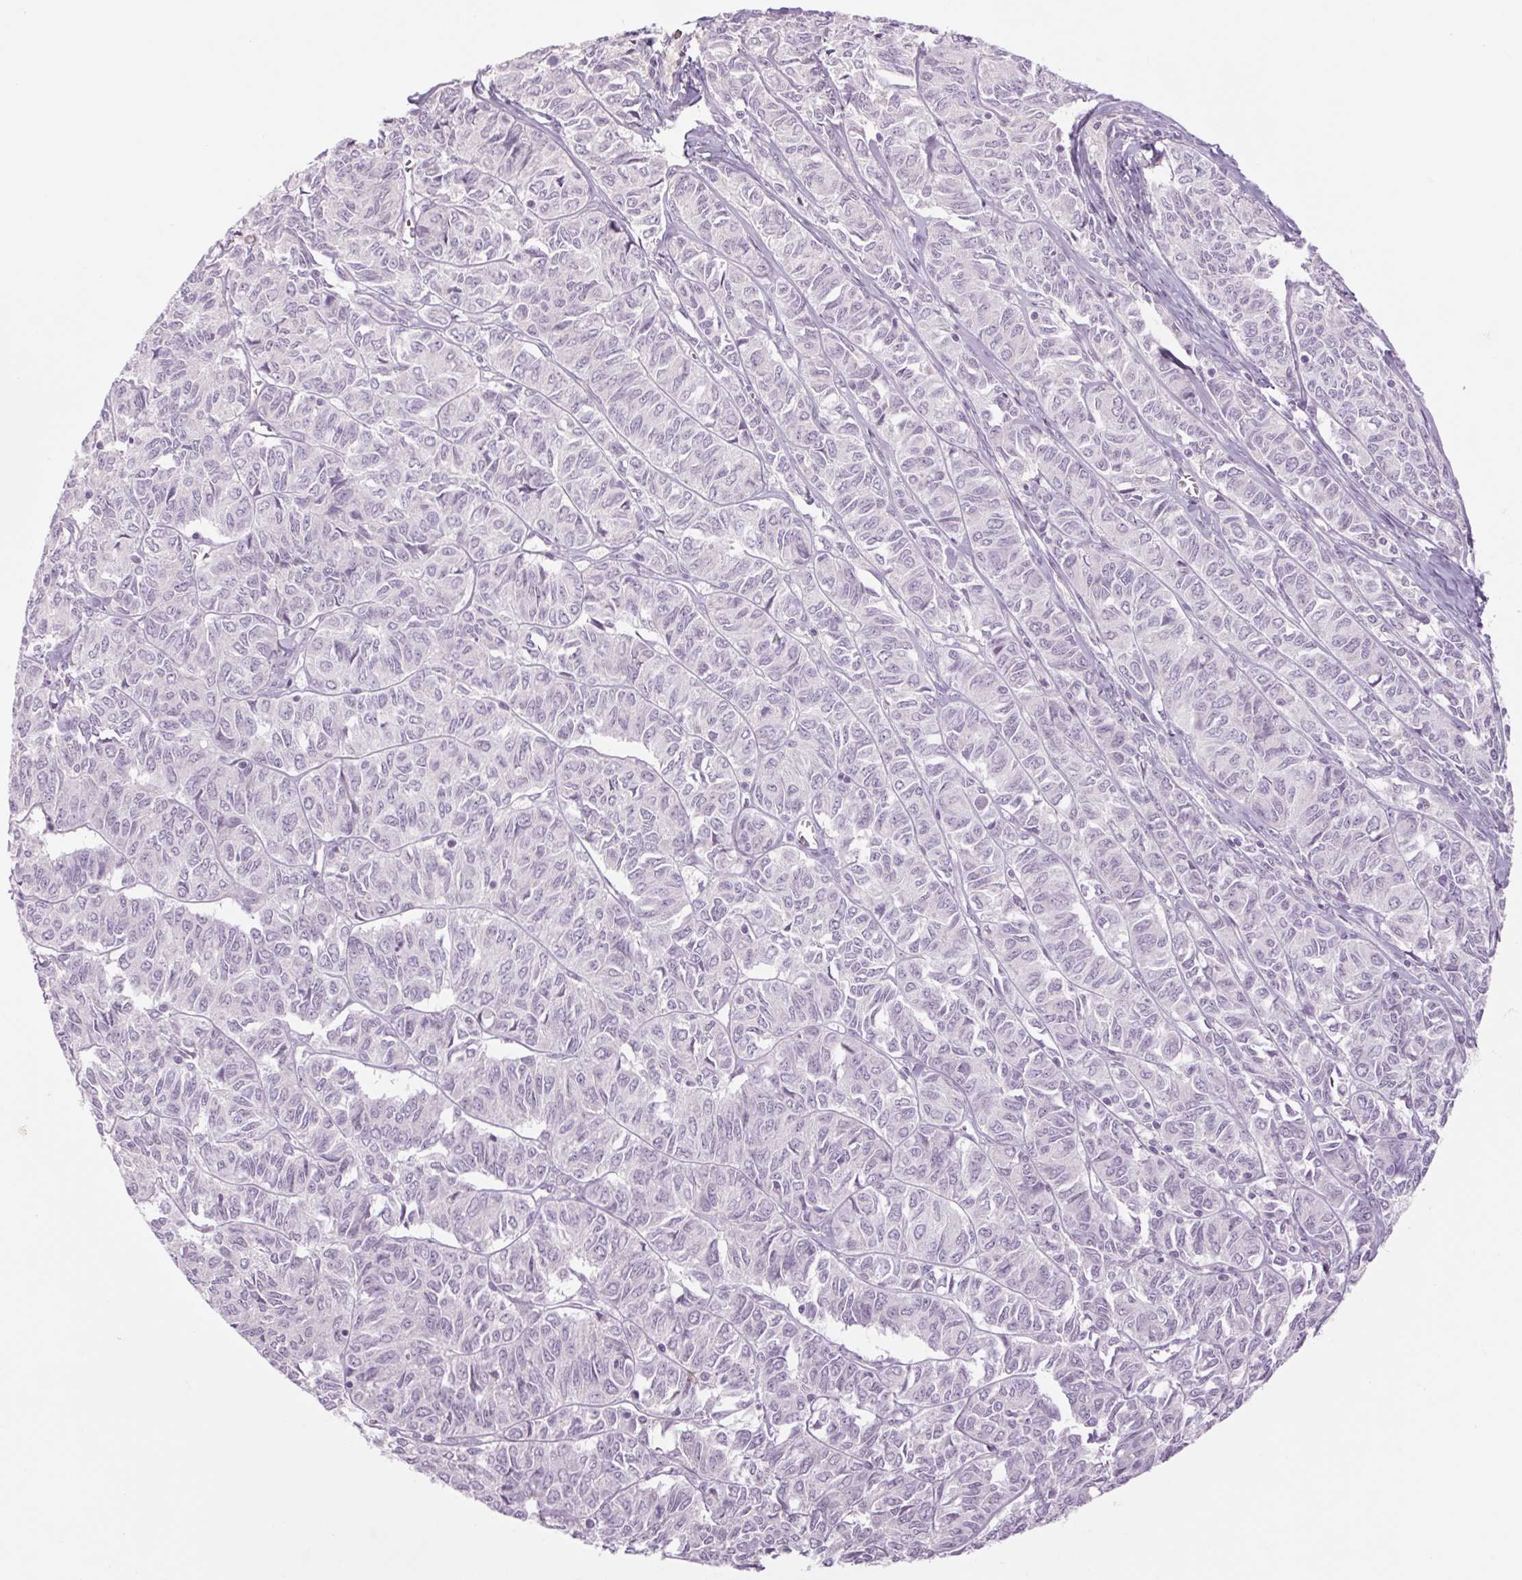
{"staining": {"intensity": "negative", "quantity": "none", "location": "none"}, "tissue": "ovarian cancer", "cell_type": "Tumor cells", "image_type": "cancer", "snomed": [{"axis": "morphology", "description": "Carcinoma, endometroid"}, {"axis": "topography", "description": "Ovary"}], "caption": "This is a histopathology image of IHC staining of endometroid carcinoma (ovarian), which shows no positivity in tumor cells.", "gene": "RPTN", "patient": {"sex": "female", "age": 80}}